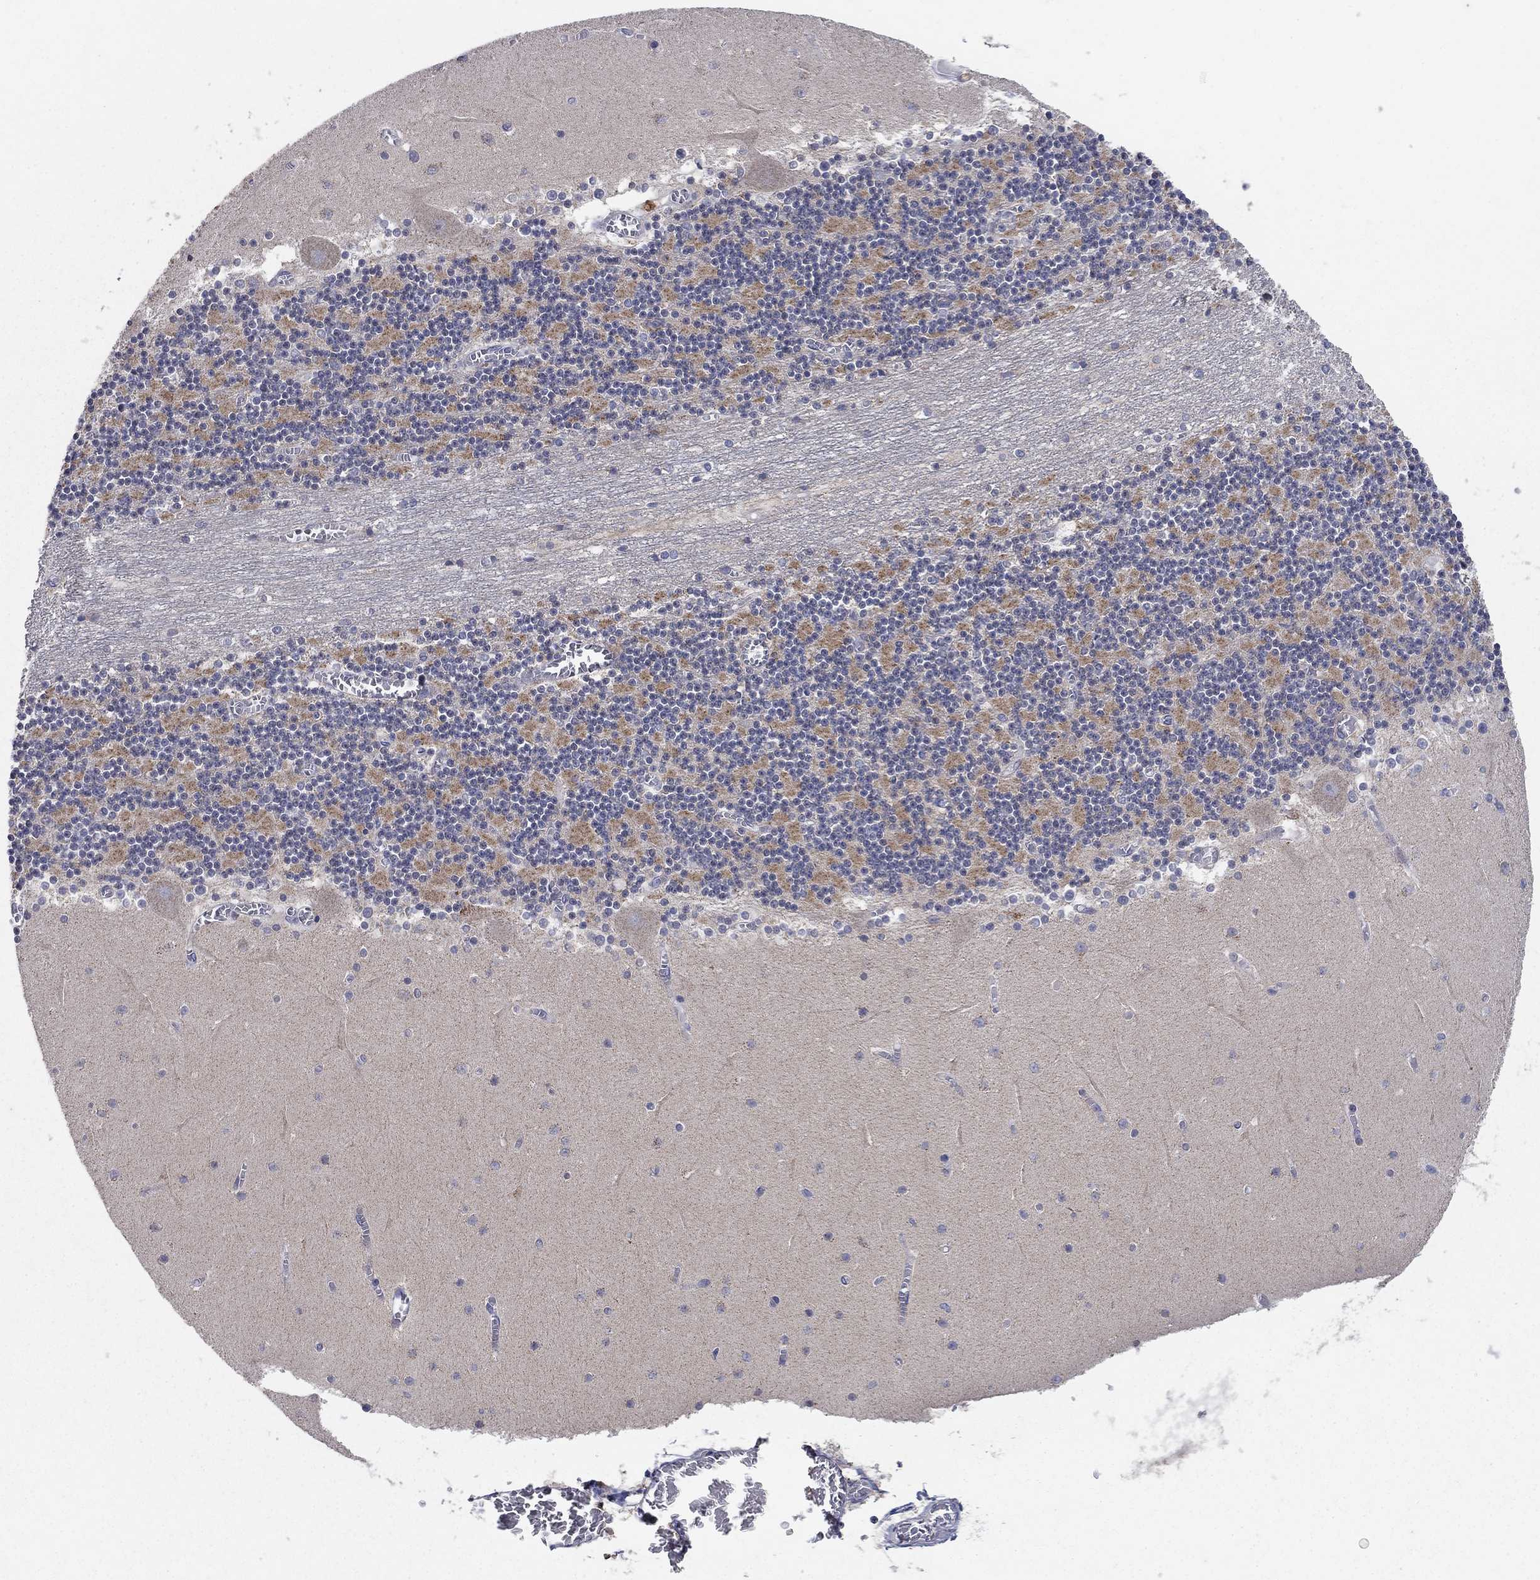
{"staining": {"intensity": "negative", "quantity": "none", "location": "none"}, "tissue": "cerebellum", "cell_type": "Cells in granular layer", "image_type": "normal", "snomed": [{"axis": "morphology", "description": "Normal tissue, NOS"}, {"axis": "topography", "description": "Cerebellum"}], "caption": "This is a photomicrograph of immunohistochemistry staining of unremarkable cerebellum, which shows no positivity in cells in granular layer.", "gene": "C9orf85", "patient": {"sex": "female", "age": 28}}